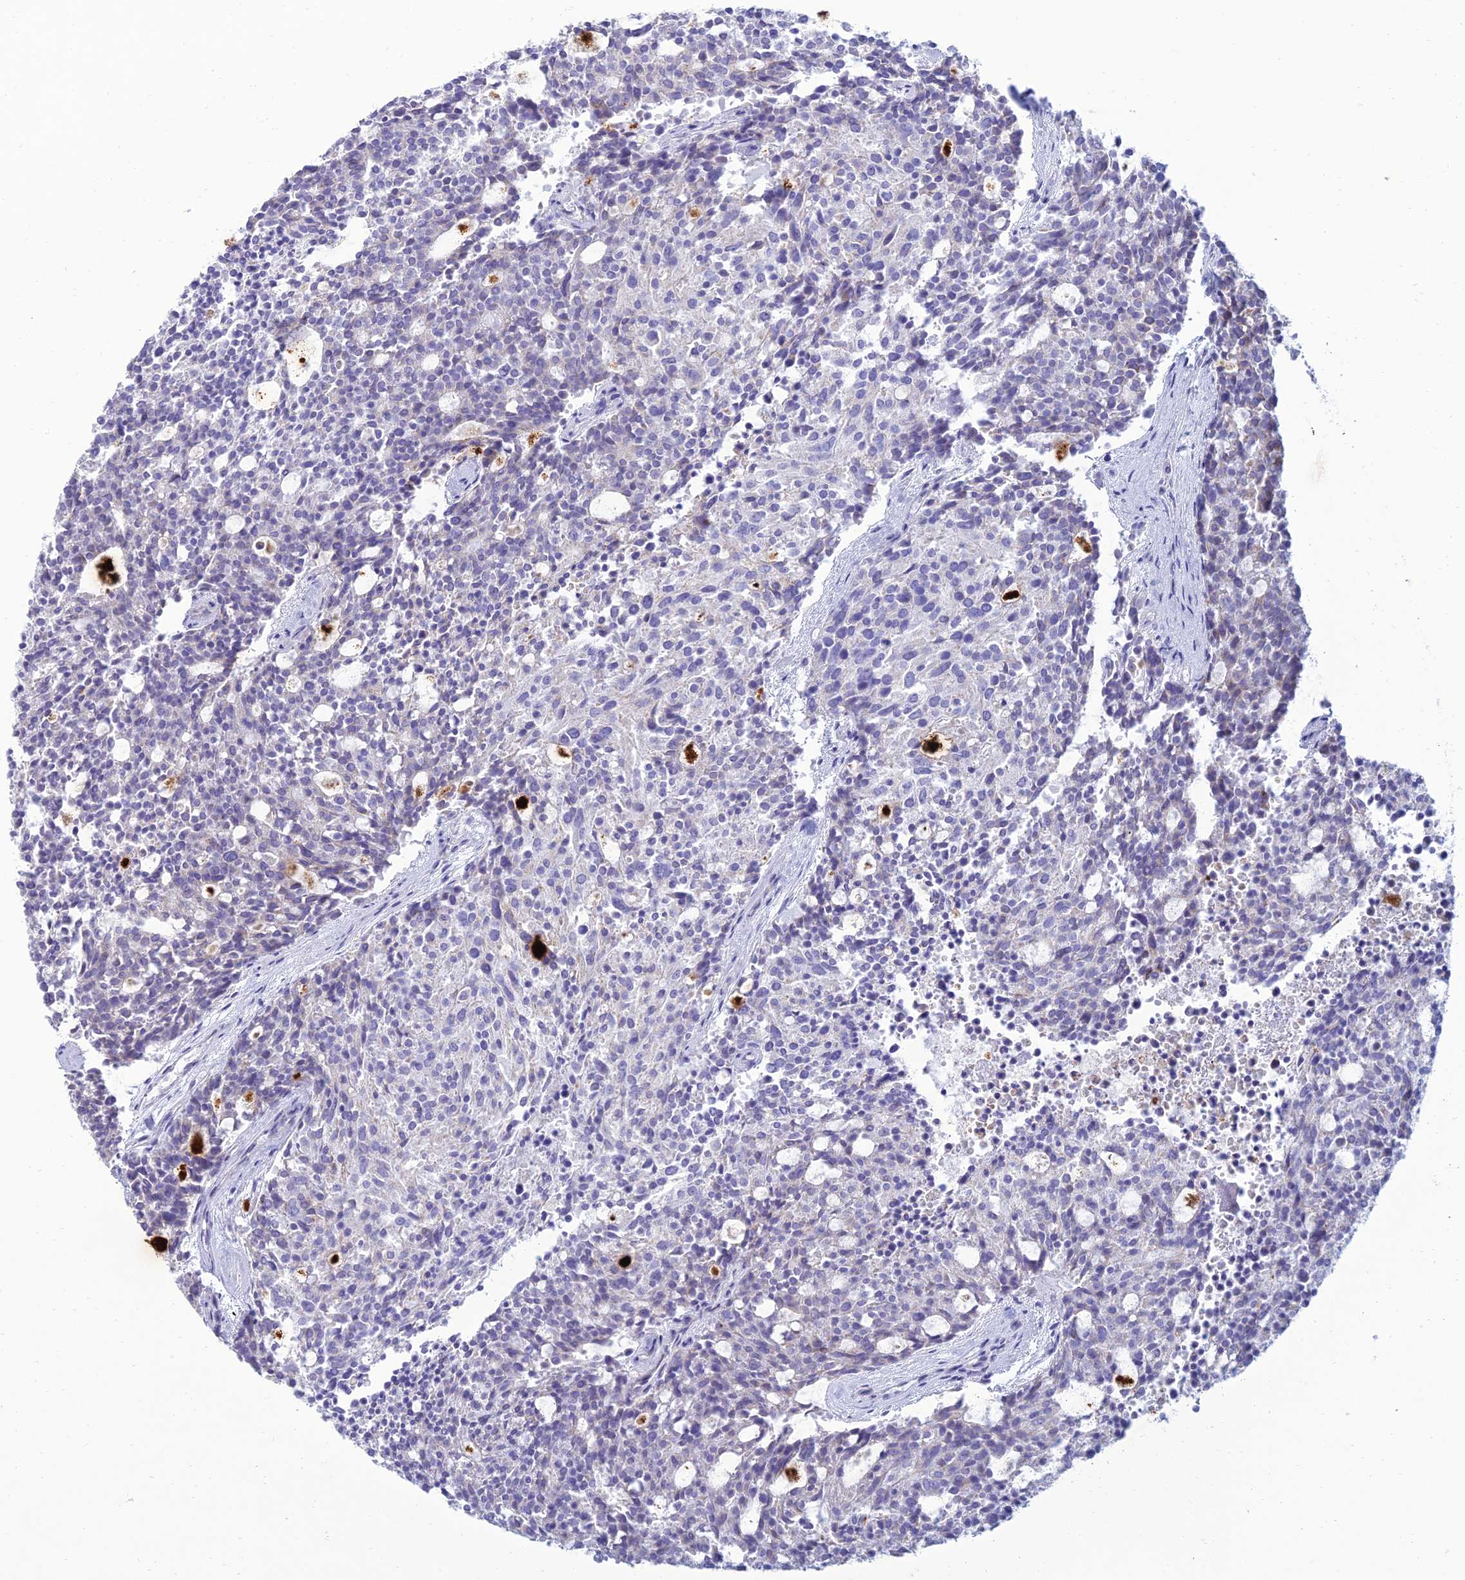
{"staining": {"intensity": "negative", "quantity": "none", "location": "none"}, "tissue": "carcinoid", "cell_type": "Tumor cells", "image_type": "cancer", "snomed": [{"axis": "morphology", "description": "Carcinoid, malignant, NOS"}, {"axis": "topography", "description": "Pancreas"}], "caption": "Carcinoid stained for a protein using IHC exhibits no positivity tumor cells.", "gene": "MAL2", "patient": {"sex": "female", "age": 54}}